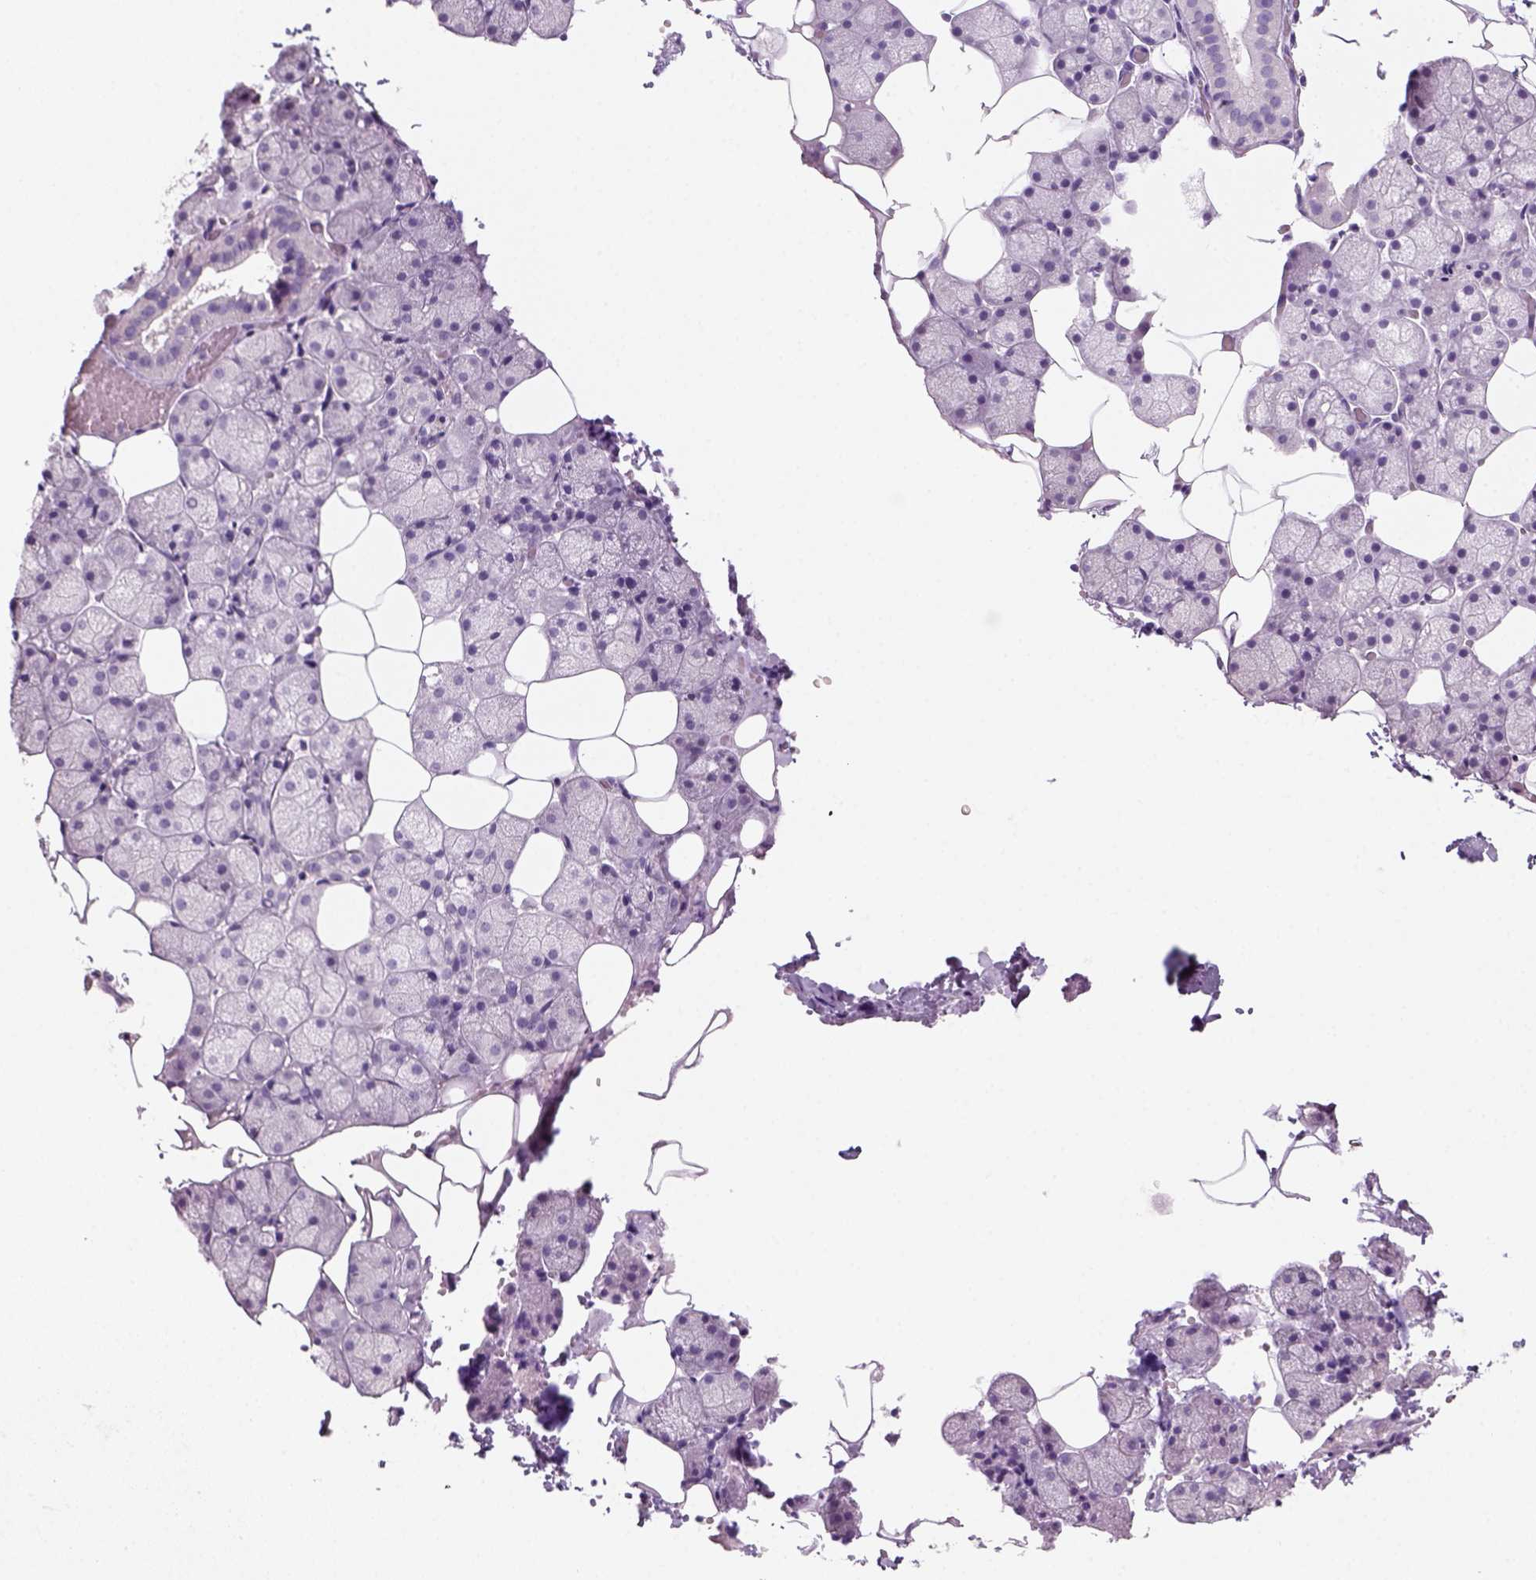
{"staining": {"intensity": "negative", "quantity": "none", "location": "none"}, "tissue": "salivary gland", "cell_type": "Glandular cells", "image_type": "normal", "snomed": [{"axis": "morphology", "description": "Normal tissue, NOS"}, {"axis": "topography", "description": "Salivary gland"}], "caption": "Immunohistochemical staining of normal salivary gland reveals no significant staining in glandular cells.", "gene": "KRT25", "patient": {"sex": "male", "age": 38}}